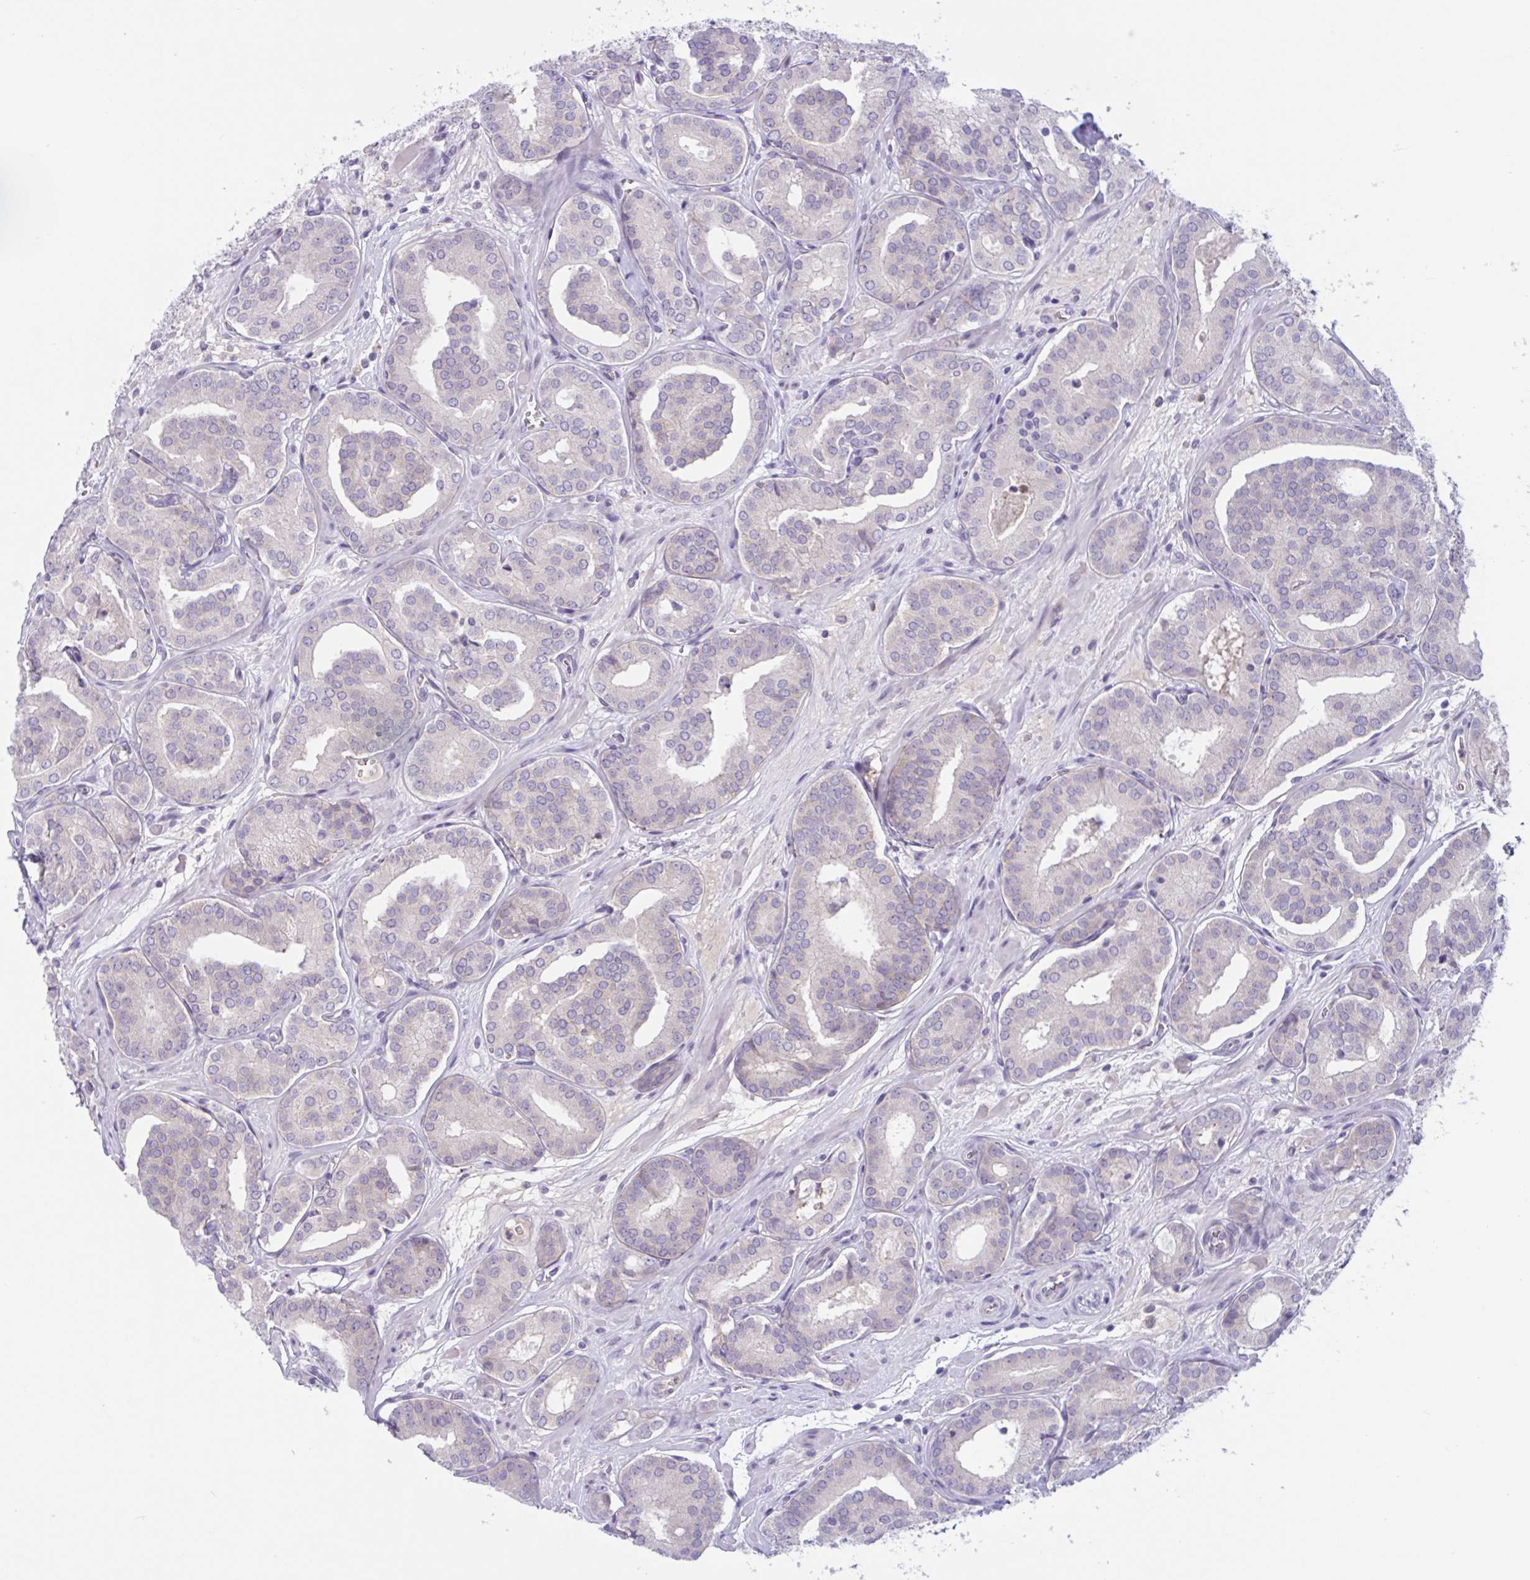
{"staining": {"intensity": "negative", "quantity": "none", "location": "none"}, "tissue": "prostate cancer", "cell_type": "Tumor cells", "image_type": "cancer", "snomed": [{"axis": "morphology", "description": "Adenocarcinoma, High grade"}, {"axis": "topography", "description": "Prostate"}], "caption": "Immunohistochemistry image of neoplastic tissue: prostate cancer (high-grade adenocarcinoma) stained with DAB demonstrates no significant protein positivity in tumor cells.", "gene": "WNT9B", "patient": {"sex": "male", "age": 66}}